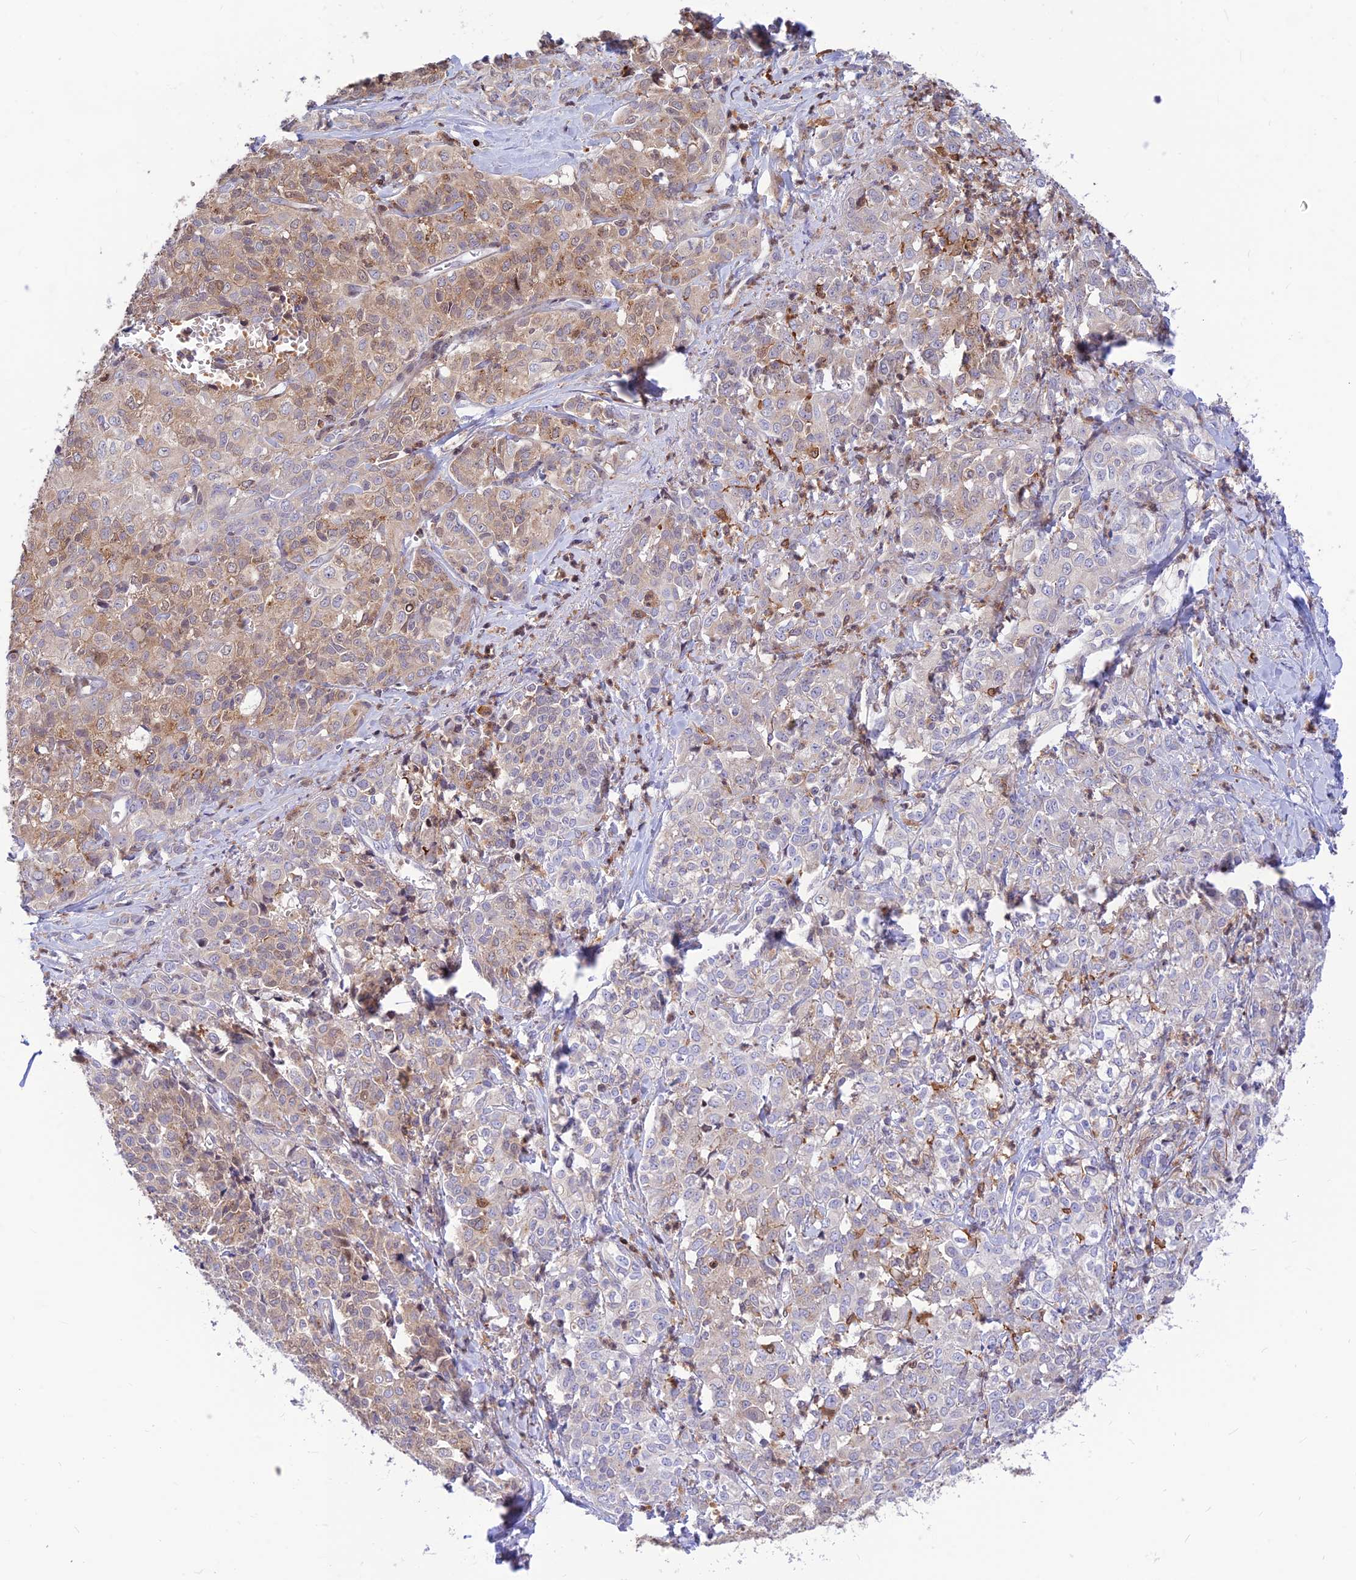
{"staining": {"intensity": "weak", "quantity": "25%-75%", "location": "cytoplasmic/membranous"}, "tissue": "liver cancer", "cell_type": "Tumor cells", "image_type": "cancer", "snomed": [{"axis": "morphology", "description": "Cholangiocarcinoma"}, {"axis": "topography", "description": "Liver"}], "caption": "Human cholangiocarcinoma (liver) stained for a protein (brown) shows weak cytoplasmic/membranous positive expression in about 25%-75% of tumor cells.", "gene": "FAM186B", "patient": {"sex": "female", "age": 77}}